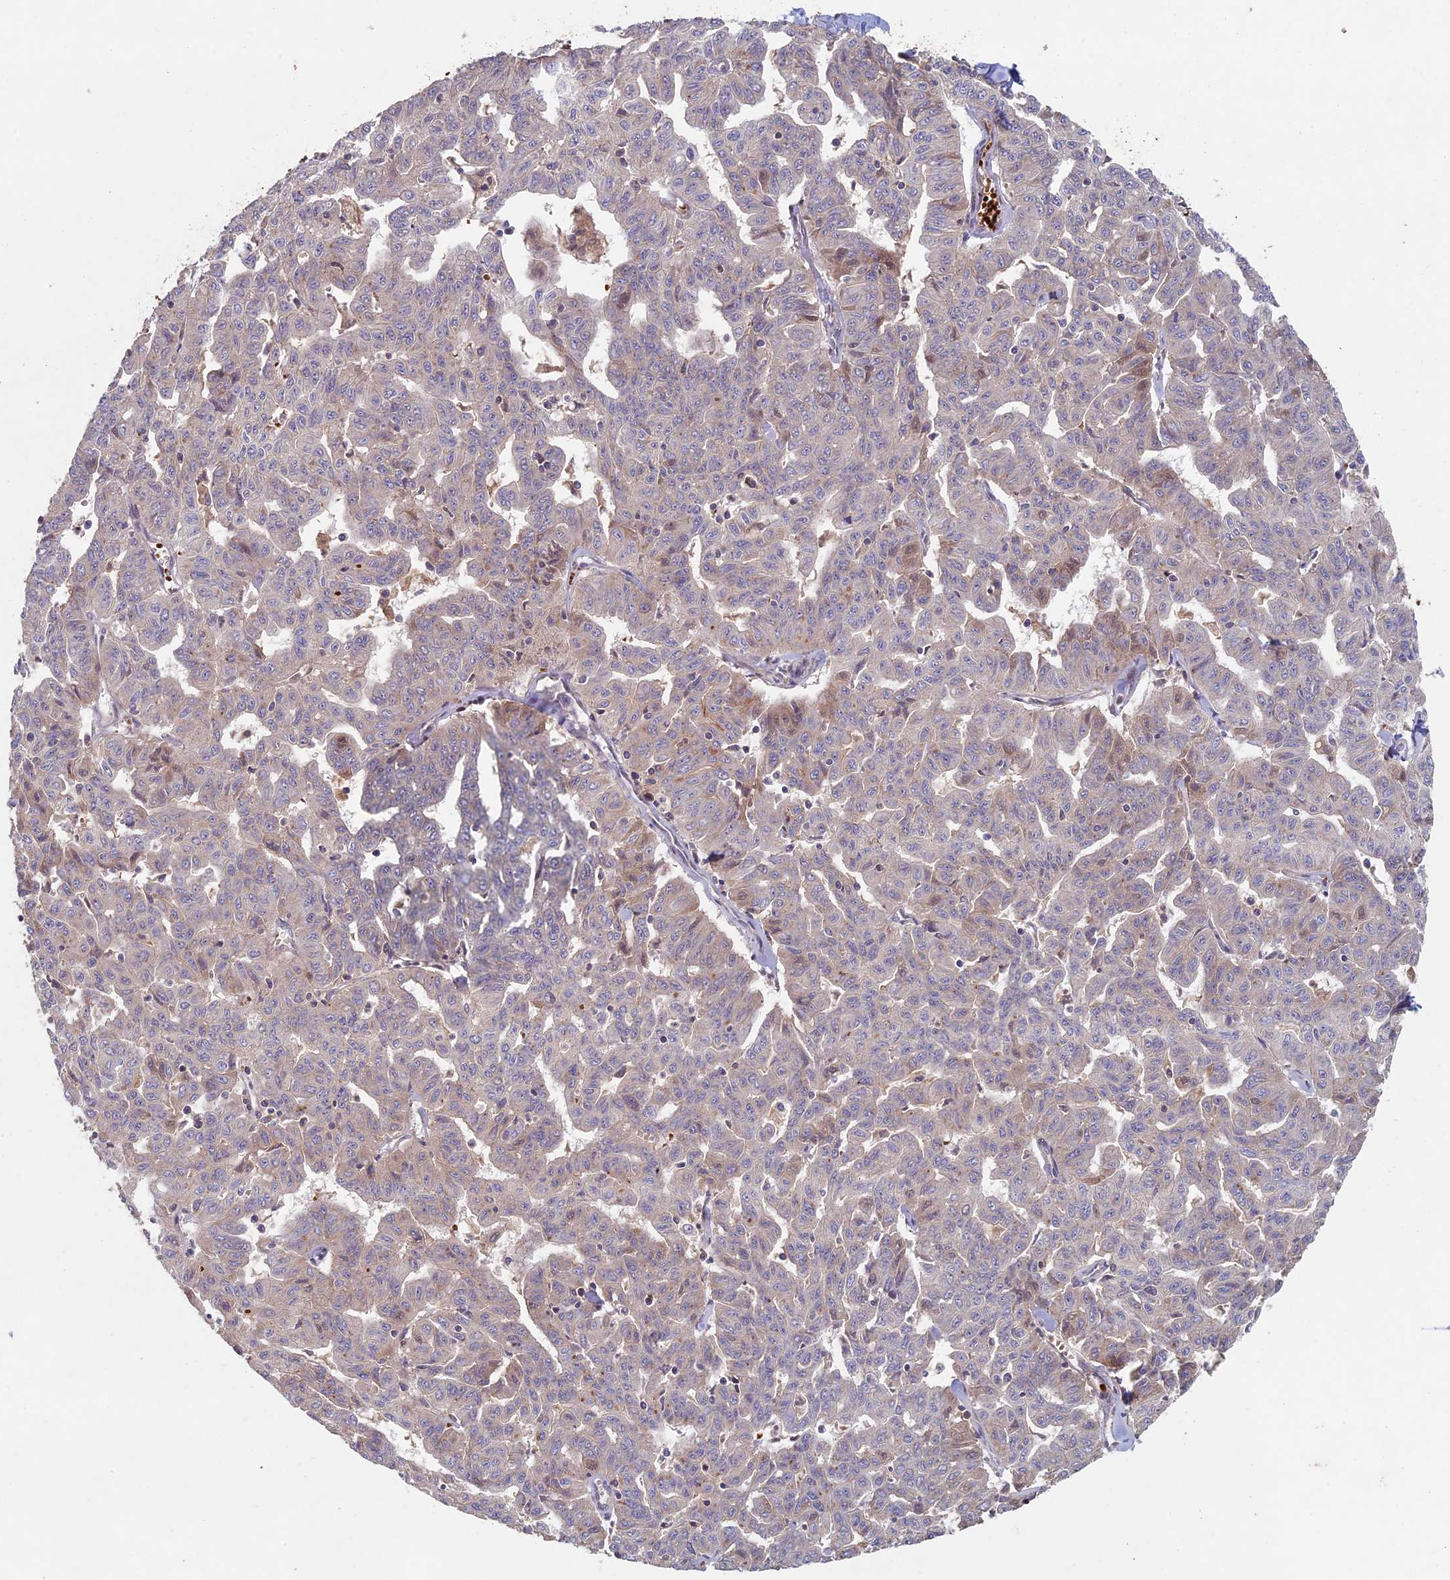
{"staining": {"intensity": "weak", "quantity": "<25%", "location": "cytoplasmic/membranous"}, "tissue": "liver cancer", "cell_type": "Tumor cells", "image_type": "cancer", "snomed": [{"axis": "morphology", "description": "Cholangiocarcinoma"}, {"axis": "topography", "description": "Liver"}], "caption": "There is no significant staining in tumor cells of liver cholangiocarcinoma.", "gene": "RCCD1", "patient": {"sex": "female", "age": 77}}